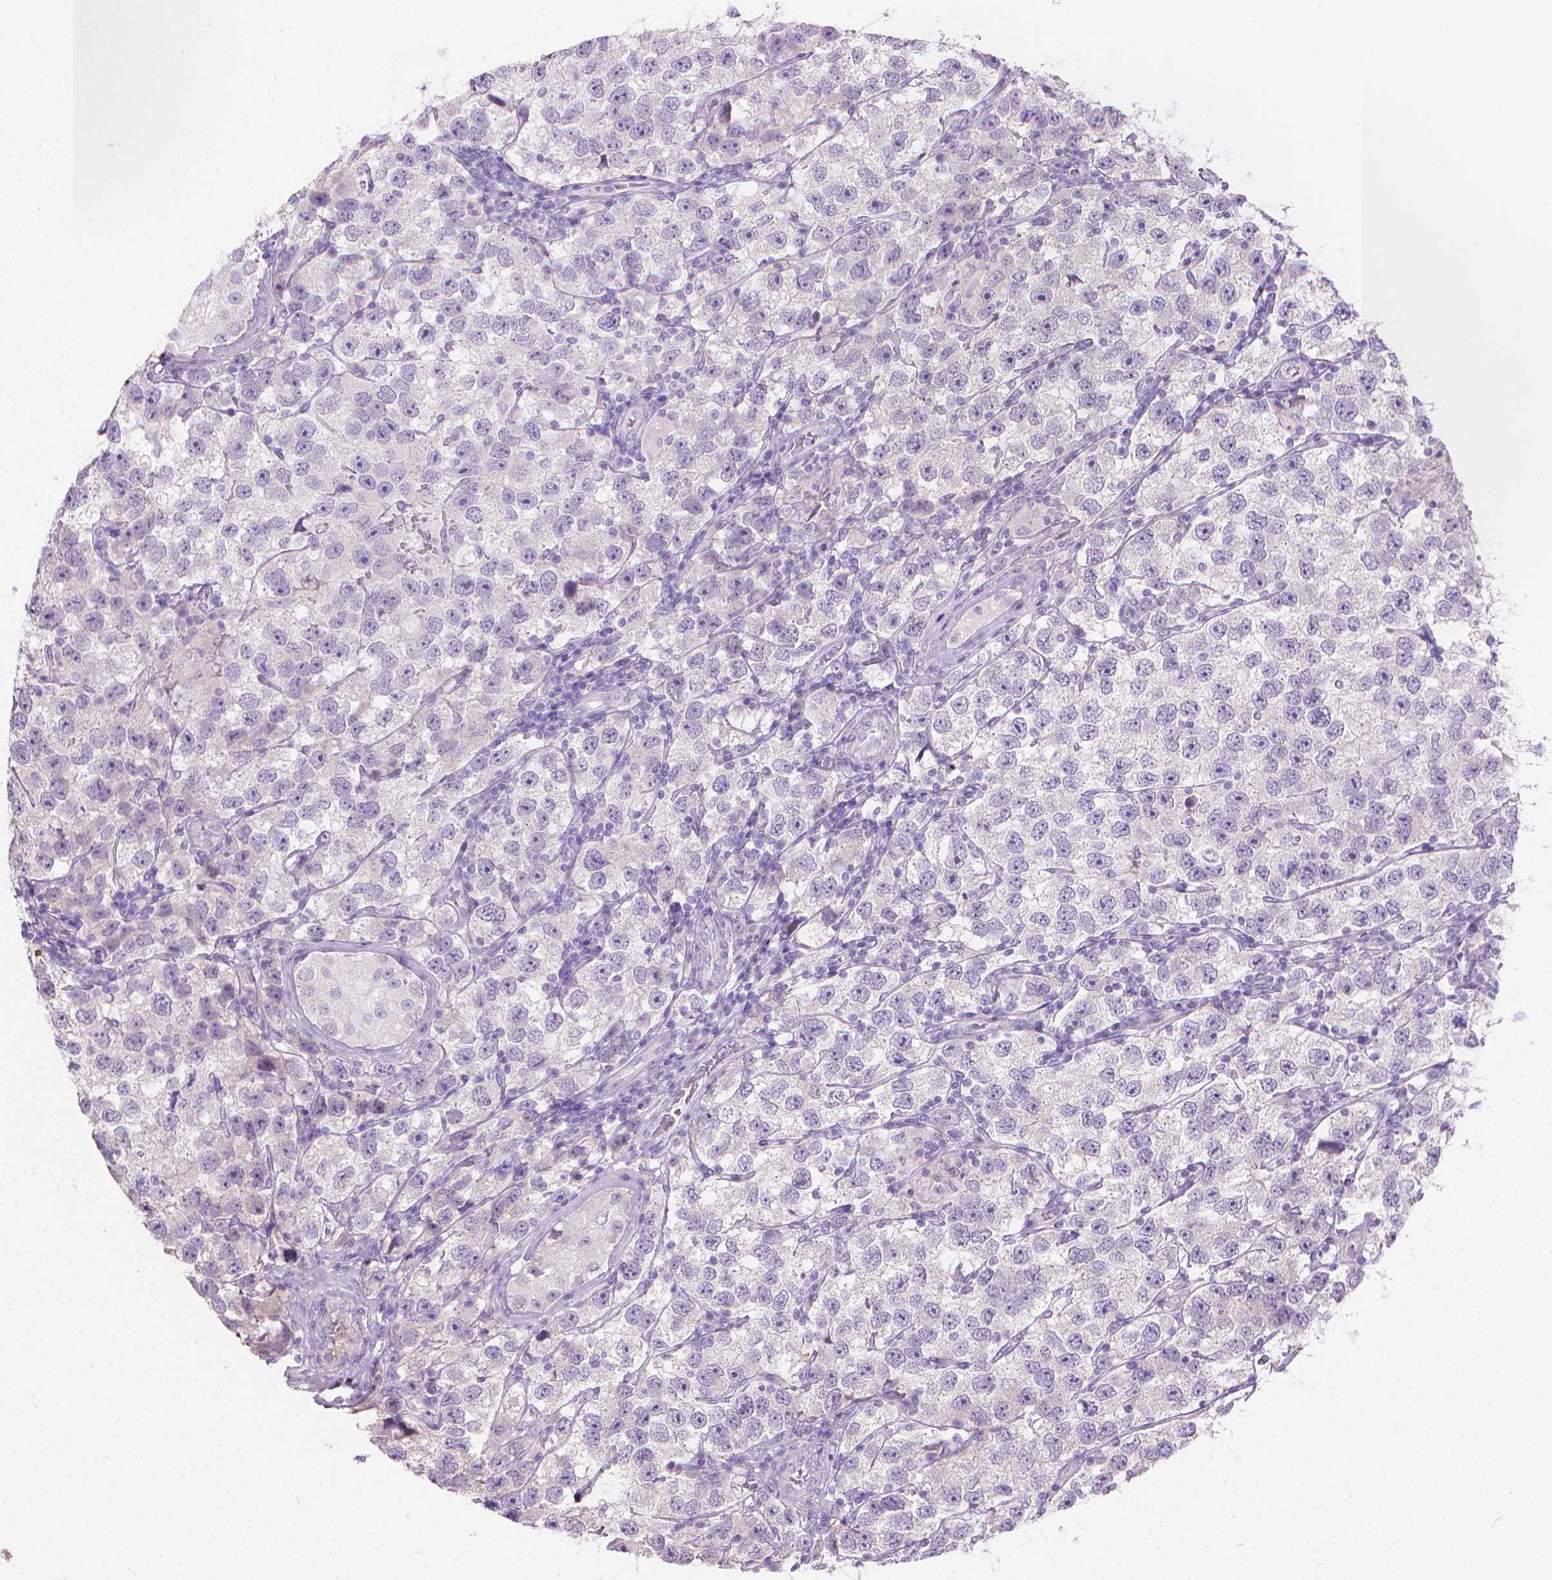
{"staining": {"intensity": "negative", "quantity": "none", "location": "none"}, "tissue": "testis cancer", "cell_type": "Tumor cells", "image_type": "cancer", "snomed": [{"axis": "morphology", "description": "Seminoma, NOS"}, {"axis": "topography", "description": "Testis"}], "caption": "A photomicrograph of seminoma (testis) stained for a protein exhibits no brown staining in tumor cells.", "gene": "CABCOCO1", "patient": {"sex": "male", "age": 26}}